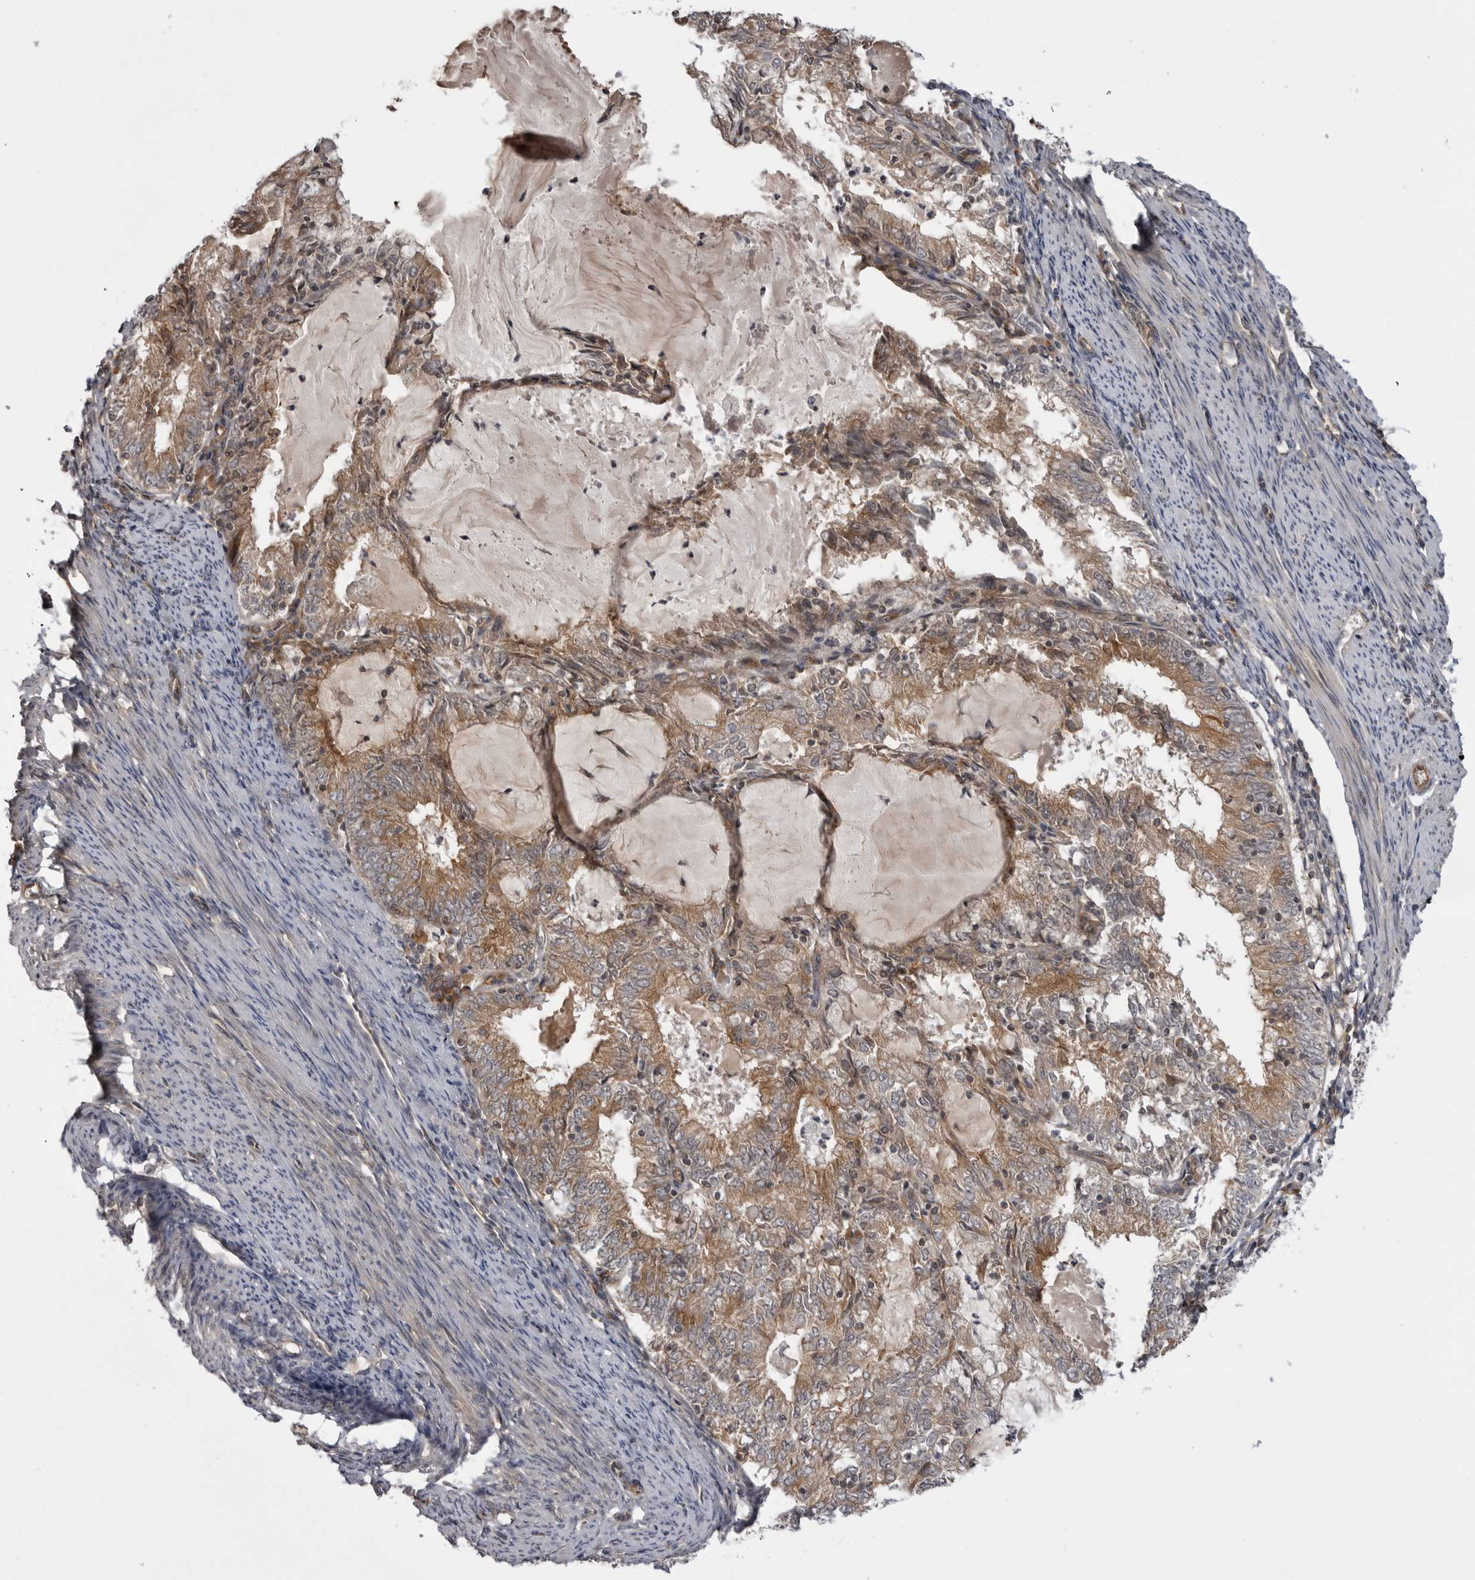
{"staining": {"intensity": "moderate", "quantity": ">75%", "location": "cytoplasmic/membranous"}, "tissue": "endometrial cancer", "cell_type": "Tumor cells", "image_type": "cancer", "snomed": [{"axis": "morphology", "description": "Adenocarcinoma, NOS"}, {"axis": "topography", "description": "Endometrium"}], "caption": "Immunohistochemical staining of human endometrial cancer (adenocarcinoma) exhibits medium levels of moderate cytoplasmic/membranous protein expression in about >75% of tumor cells.", "gene": "LRRC45", "patient": {"sex": "female", "age": 57}}